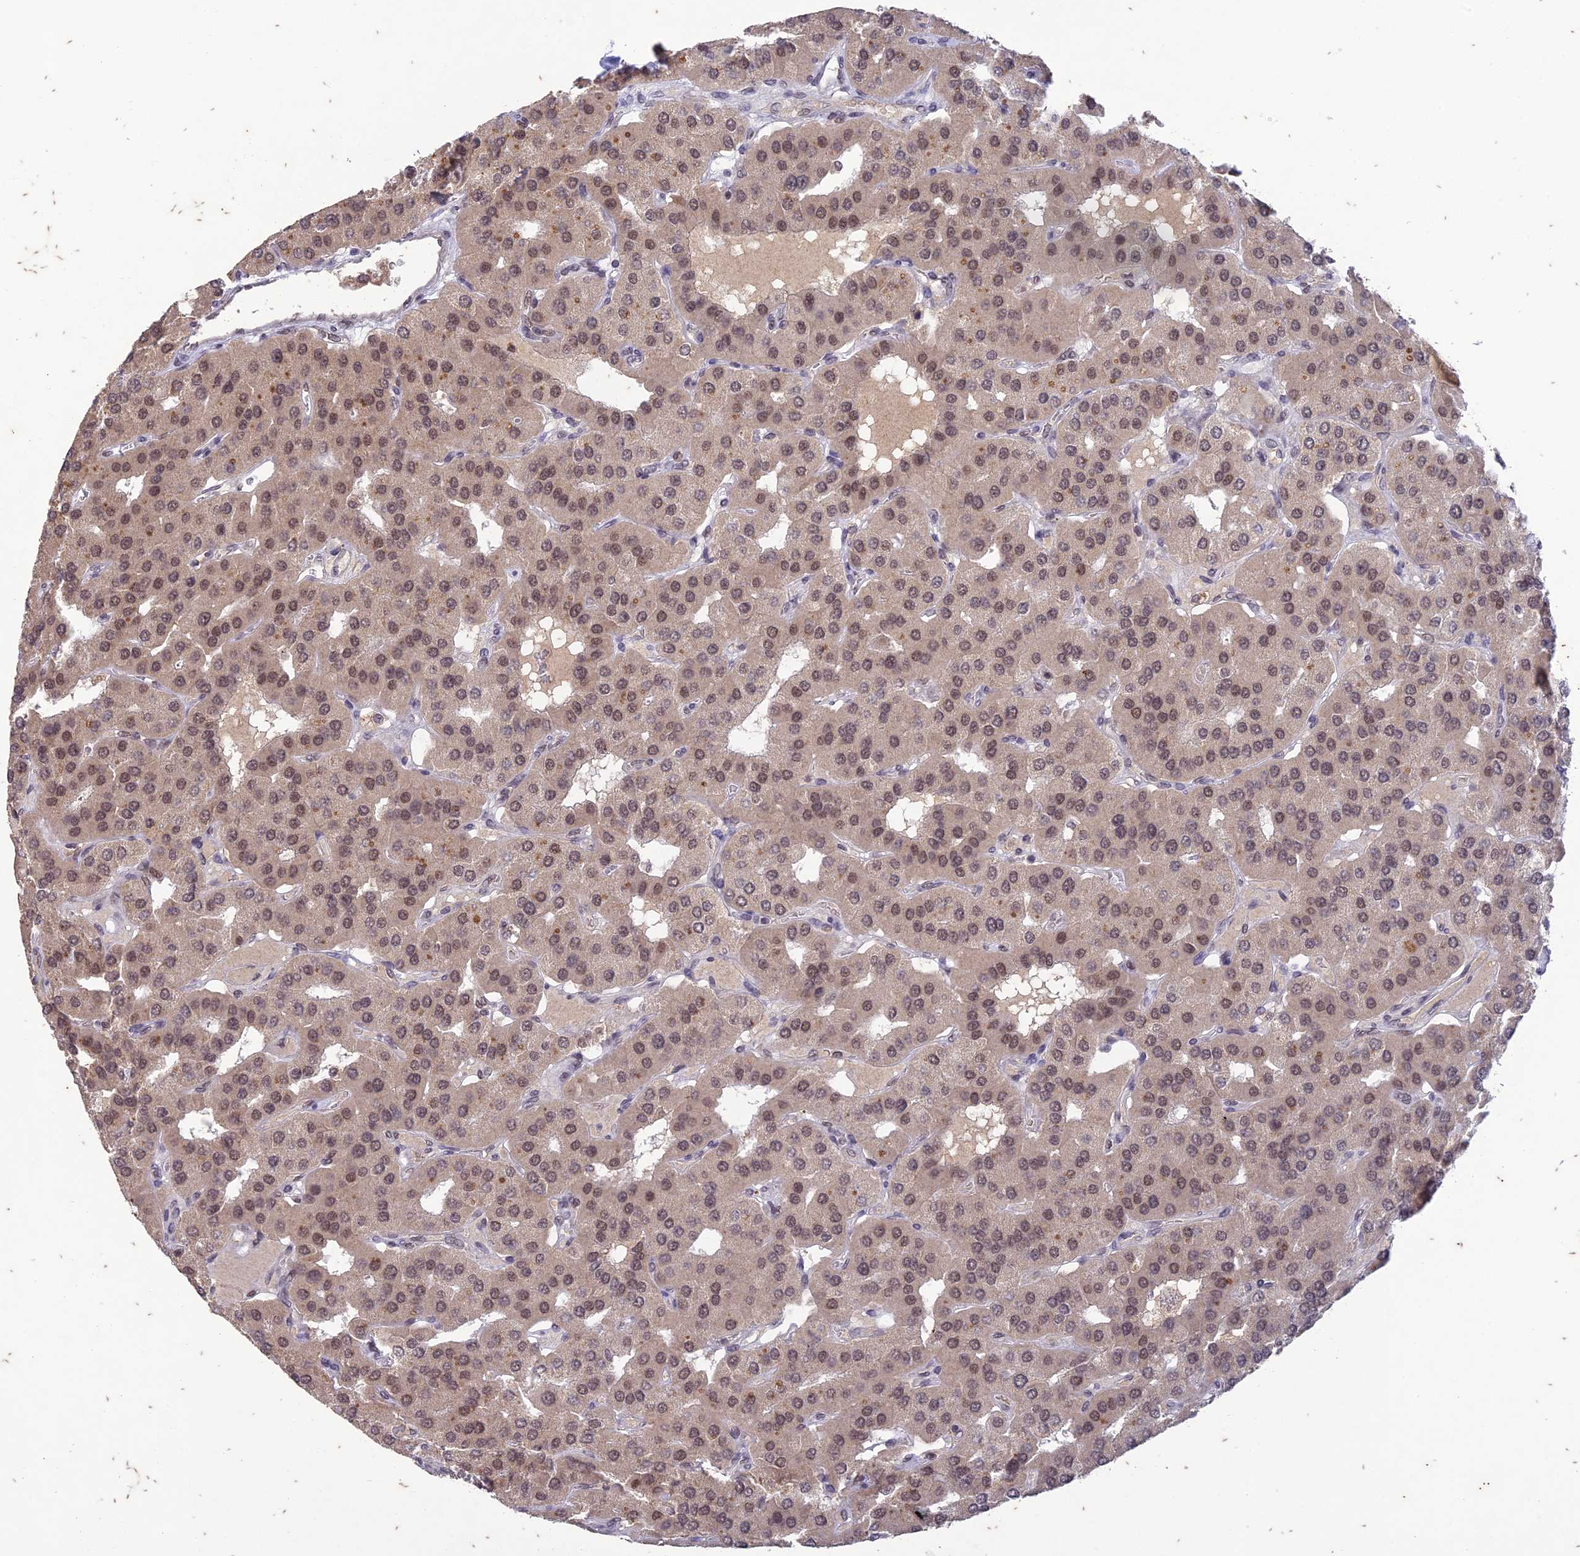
{"staining": {"intensity": "moderate", "quantity": ">75%", "location": "nuclear"}, "tissue": "parathyroid gland", "cell_type": "Glandular cells", "image_type": "normal", "snomed": [{"axis": "morphology", "description": "Normal tissue, NOS"}, {"axis": "morphology", "description": "Adenoma, NOS"}, {"axis": "topography", "description": "Parathyroid gland"}], "caption": "IHC (DAB) staining of normal parathyroid gland exhibits moderate nuclear protein positivity in approximately >75% of glandular cells.", "gene": "POP4", "patient": {"sex": "female", "age": 86}}